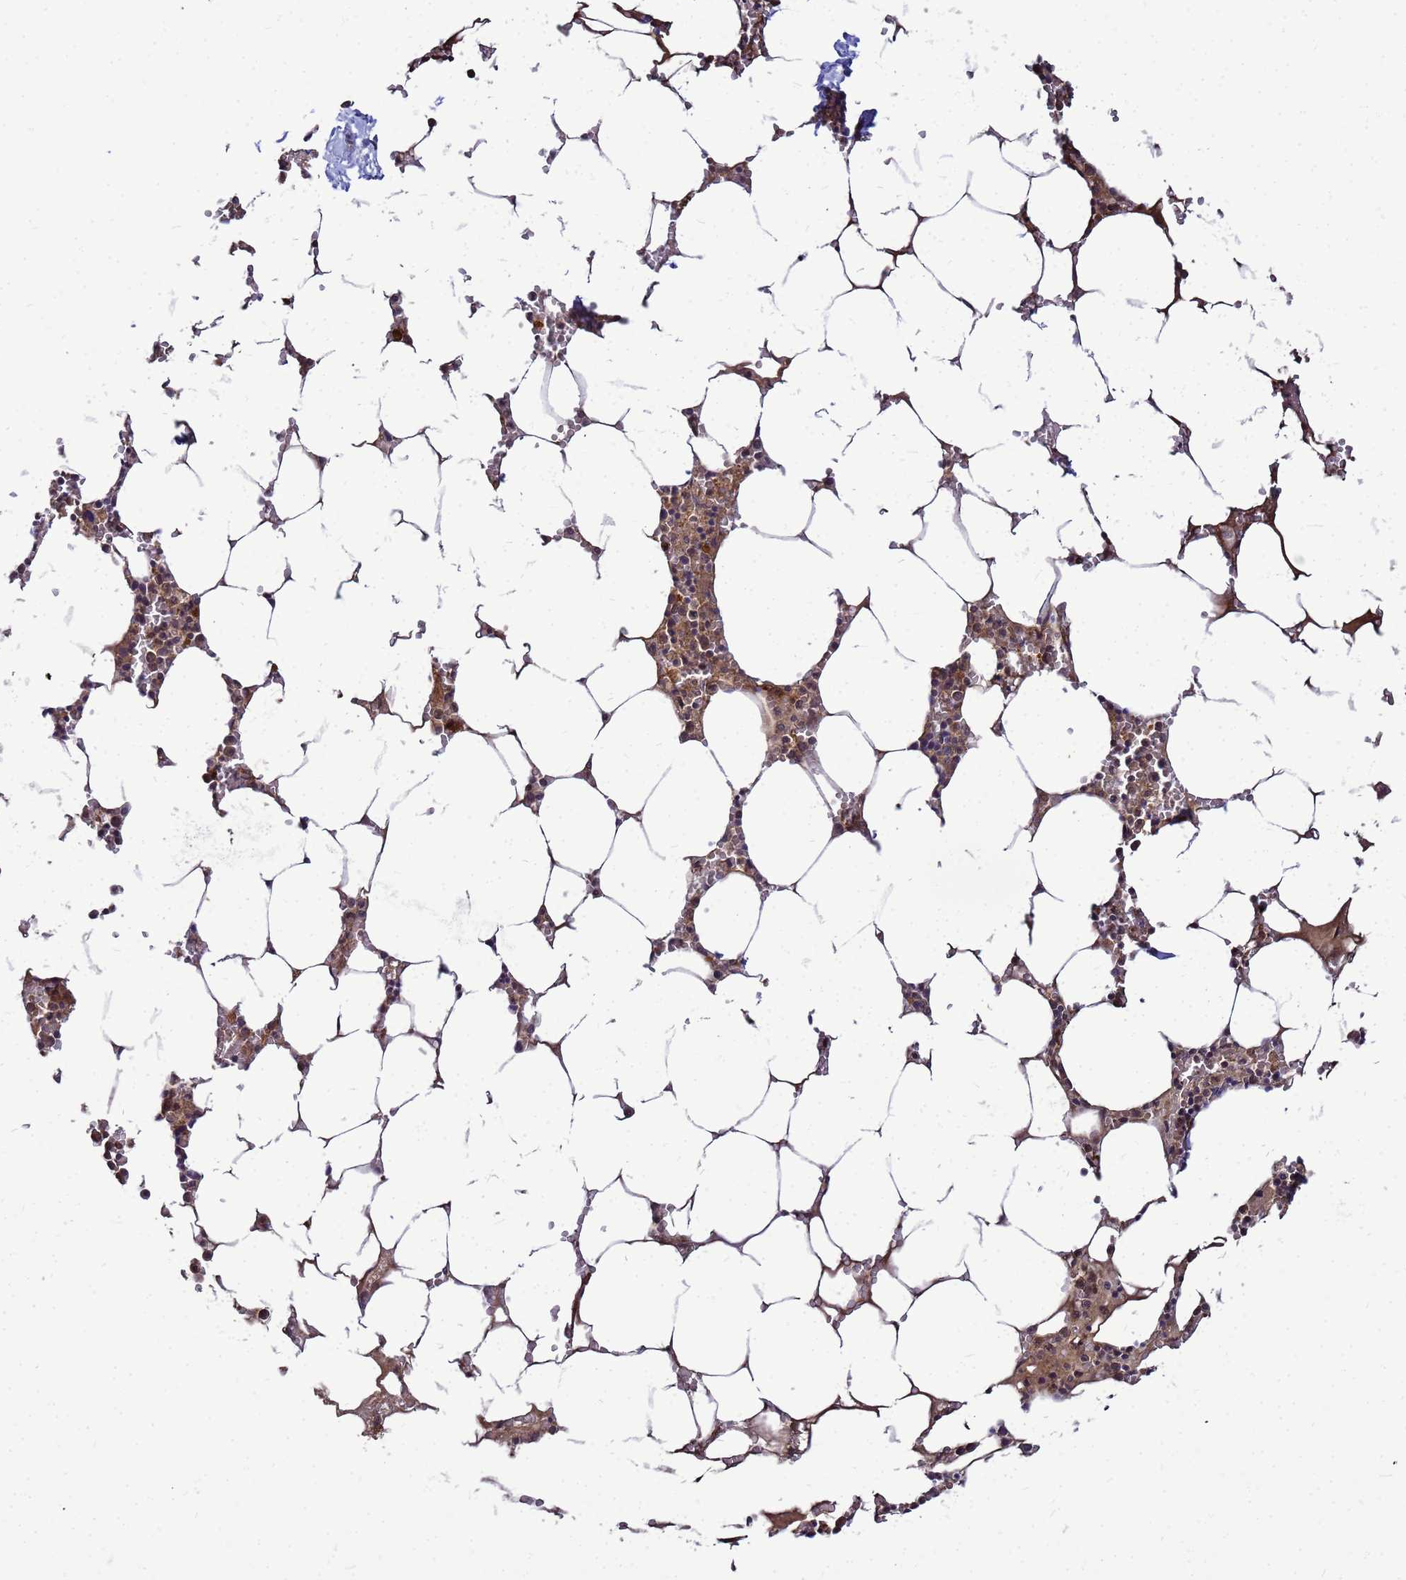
{"staining": {"intensity": "moderate", "quantity": "25%-75%", "location": "cytoplasmic/membranous"}, "tissue": "bone marrow", "cell_type": "Hematopoietic cells", "image_type": "normal", "snomed": [{"axis": "morphology", "description": "Normal tissue, NOS"}, {"axis": "topography", "description": "Bone marrow"}], "caption": "An immunohistochemistry photomicrograph of unremarkable tissue is shown. Protein staining in brown highlights moderate cytoplasmic/membranous positivity in bone marrow within hematopoietic cells.", "gene": "SAT1", "patient": {"sex": "male", "age": 70}}